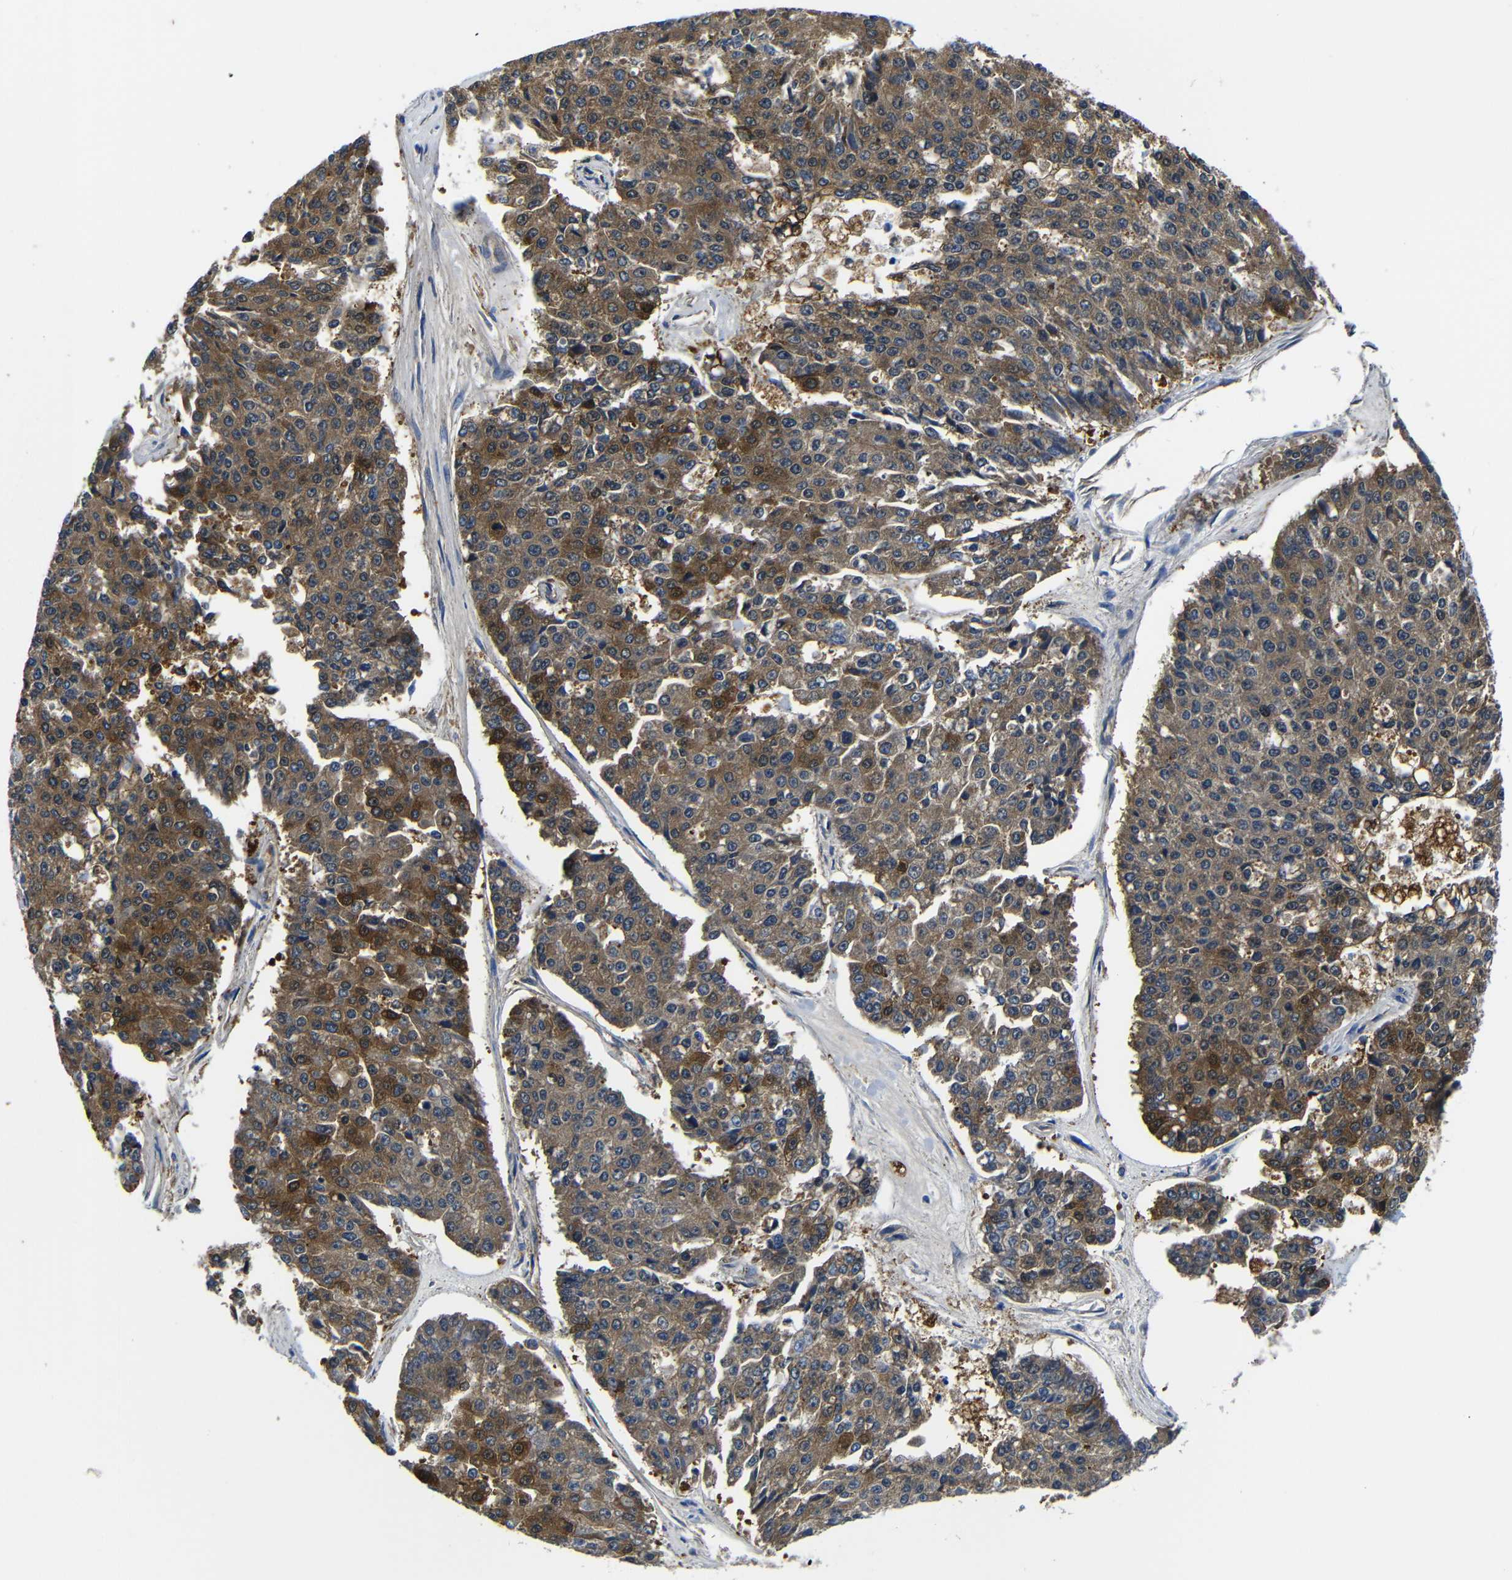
{"staining": {"intensity": "strong", "quantity": ">75%", "location": "cytoplasmic/membranous"}, "tissue": "pancreatic cancer", "cell_type": "Tumor cells", "image_type": "cancer", "snomed": [{"axis": "morphology", "description": "Adenocarcinoma, NOS"}, {"axis": "topography", "description": "Pancreas"}], "caption": "Immunohistochemistry (IHC) micrograph of neoplastic tissue: human pancreatic cancer stained using IHC displays high levels of strong protein expression localized specifically in the cytoplasmic/membranous of tumor cells, appearing as a cytoplasmic/membranous brown color.", "gene": "GIMAP2", "patient": {"sex": "male", "age": 50}}